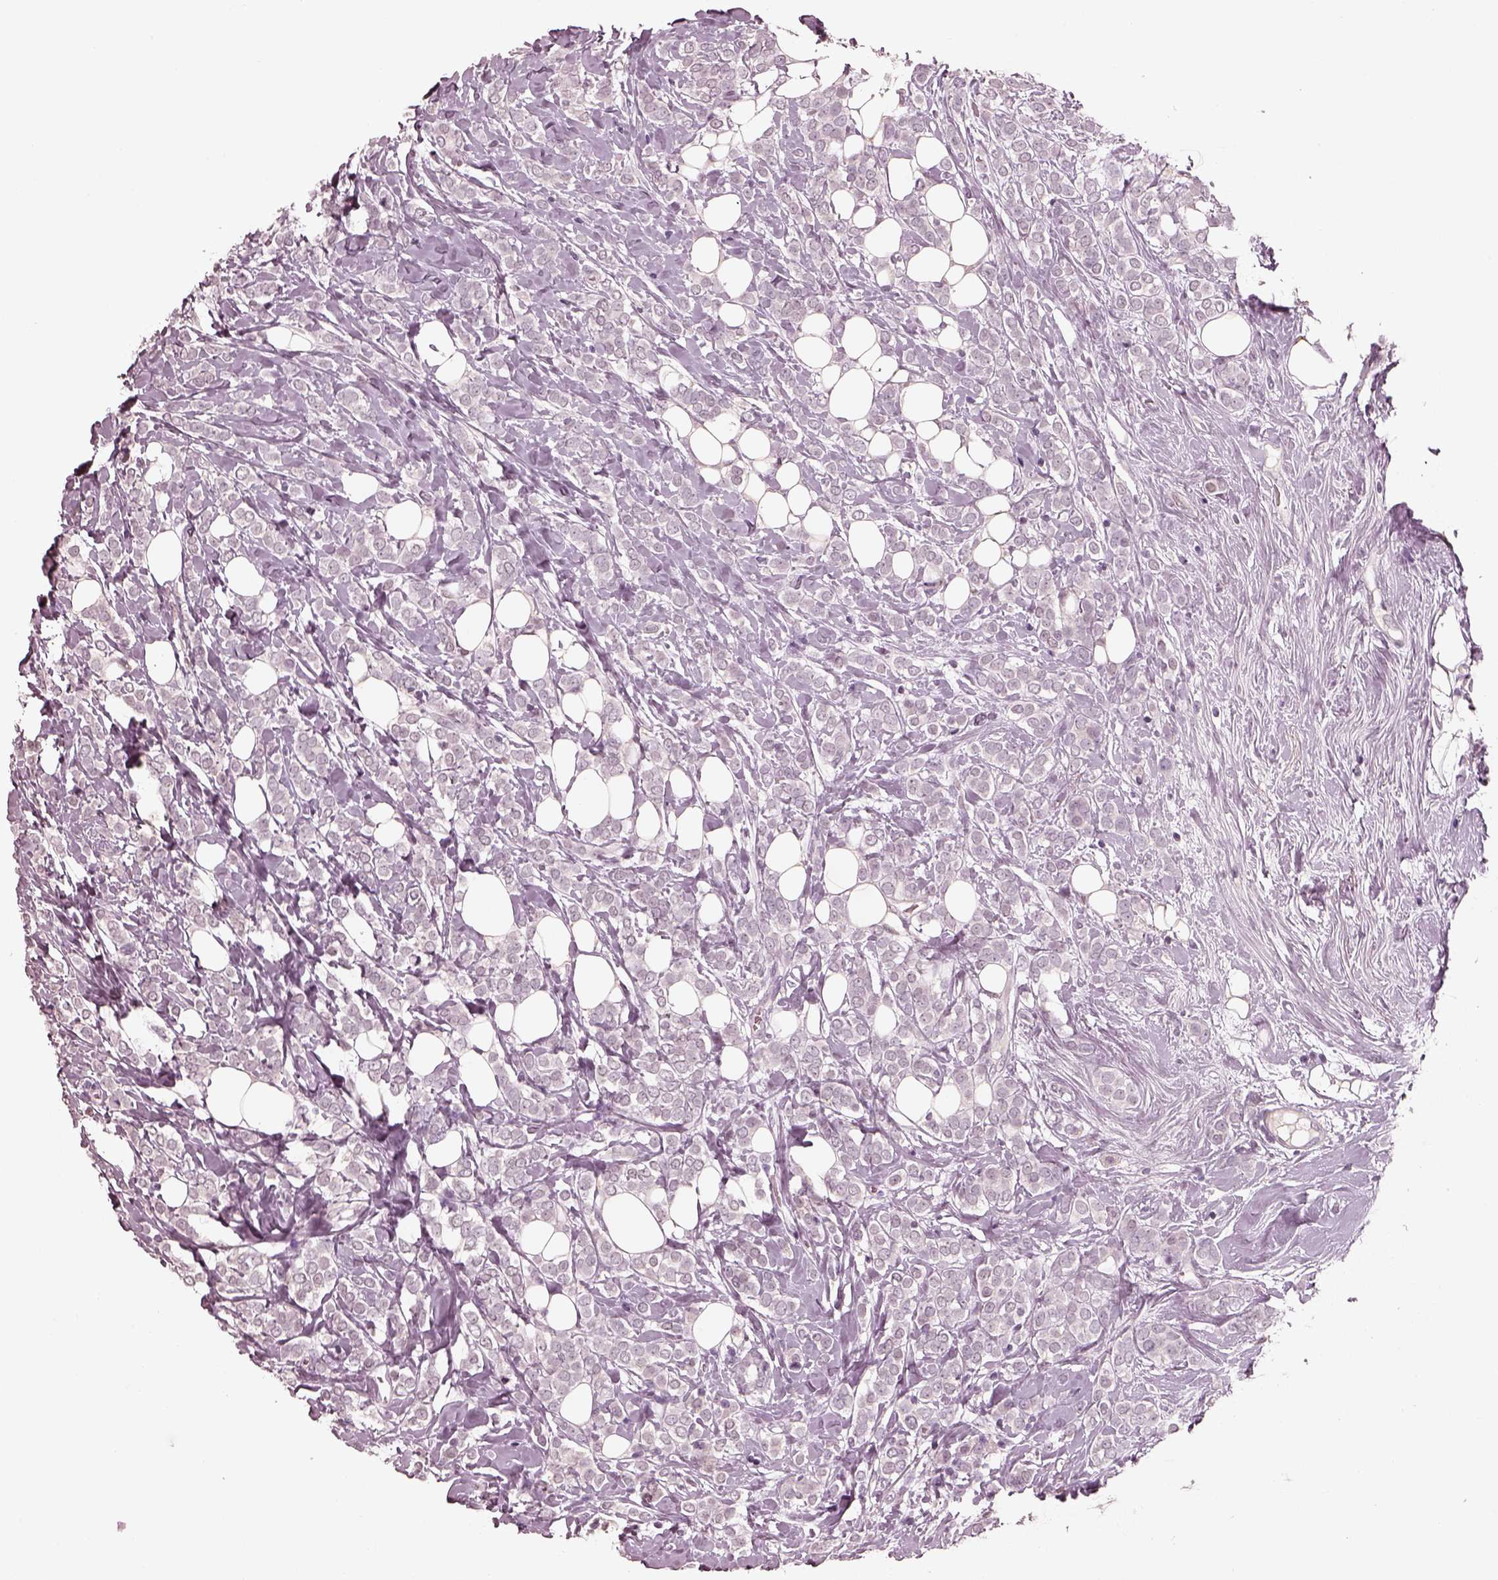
{"staining": {"intensity": "negative", "quantity": "none", "location": "none"}, "tissue": "breast cancer", "cell_type": "Tumor cells", "image_type": "cancer", "snomed": [{"axis": "morphology", "description": "Lobular carcinoma"}, {"axis": "topography", "description": "Breast"}], "caption": "Immunohistochemistry (IHC) histopathology image of neoplastic tissue: lobular carcinoma (breast) stained with DAB exhibits no significant protein expression in tumor cells. (Immunohistochemistry, brightfield microscopy, high magnification).", "gene": "EGR4", "patient": {"sex": "female", "age": 49}}